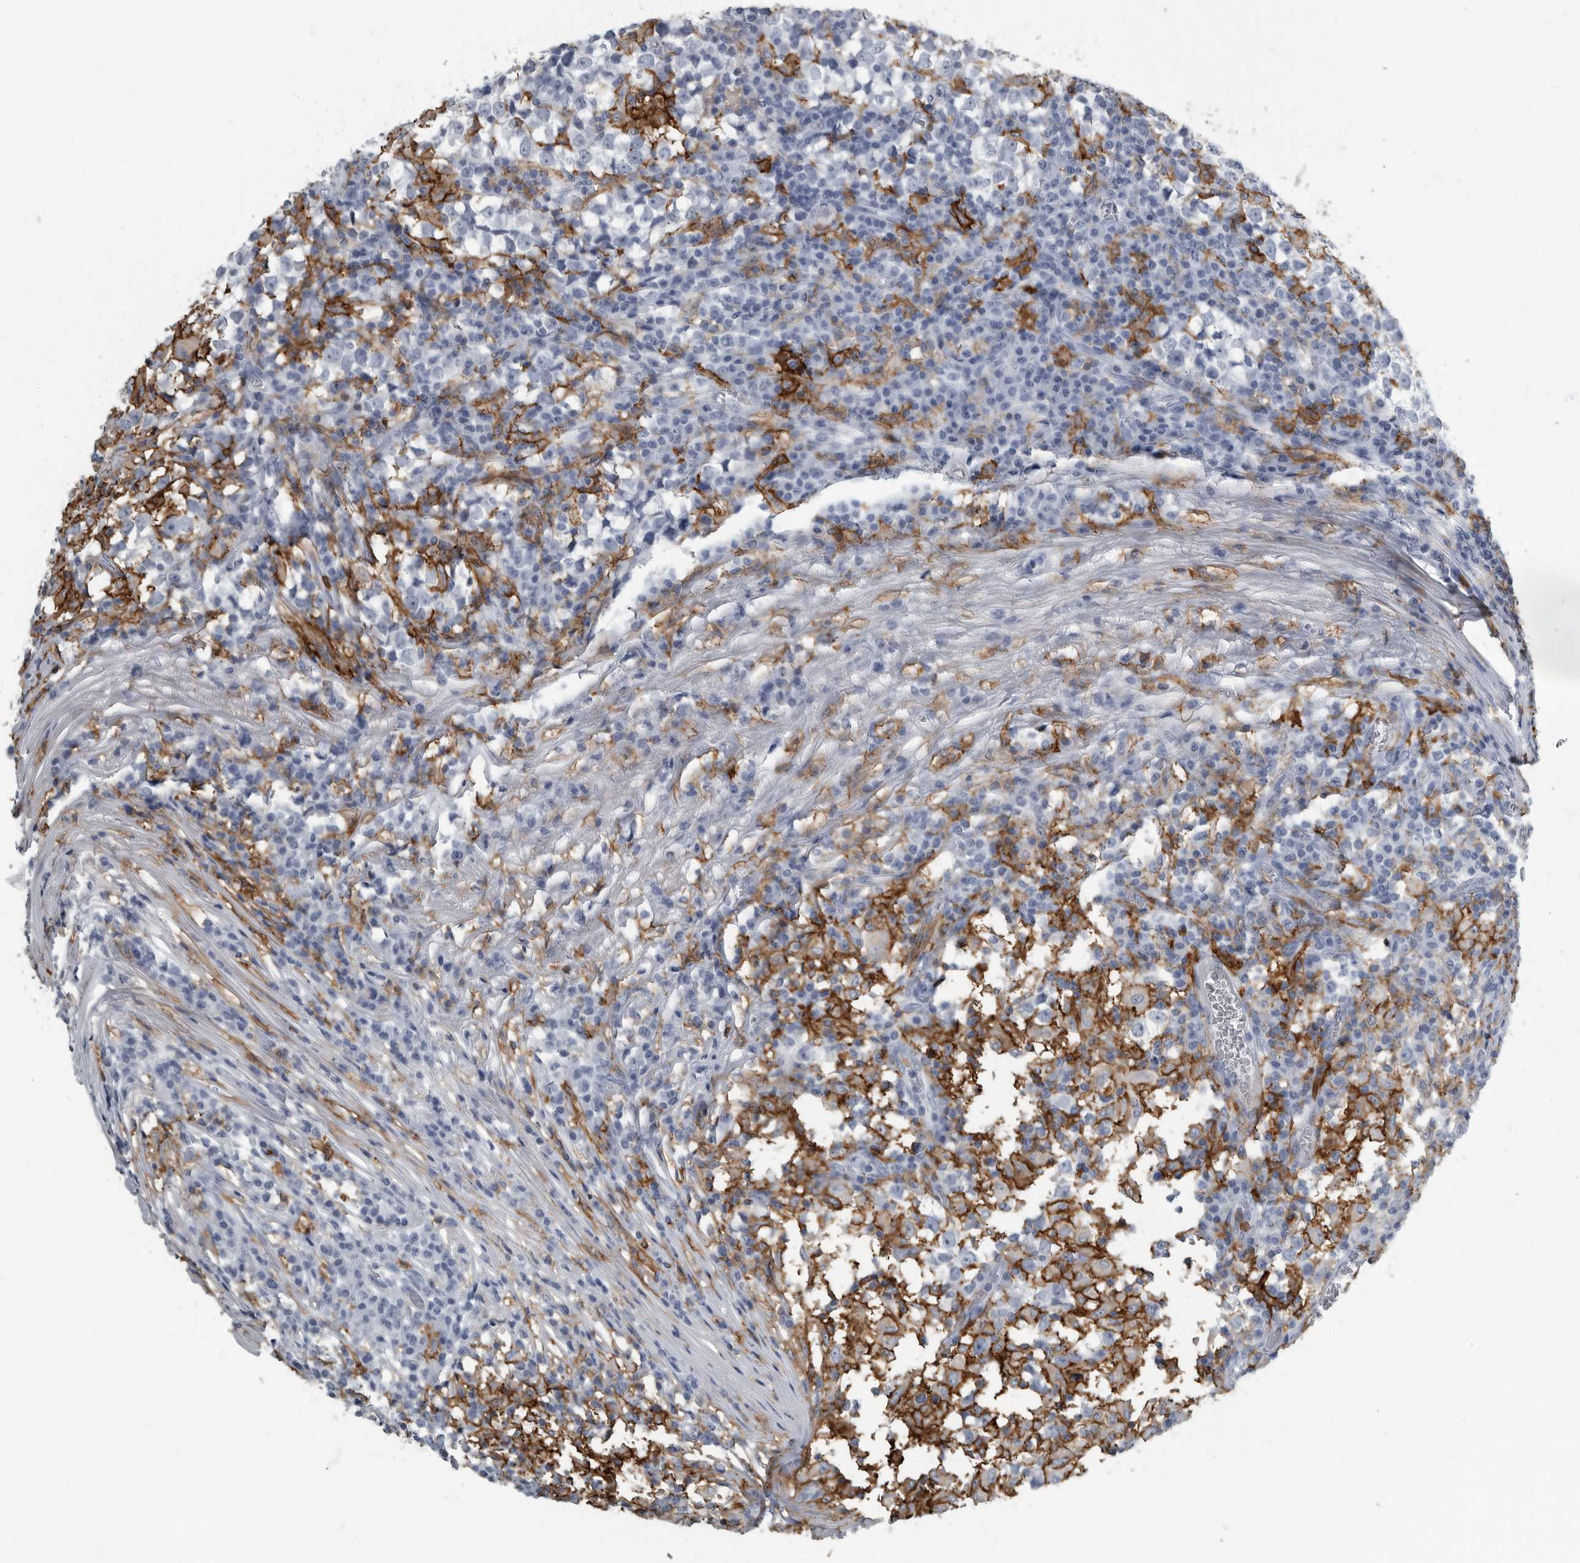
{"staining": {"intensity": "negative", "quantity": "none", "location": "none"}, "tissue": "testis cancer", "cell_type": "Tumor cells", "image_type": "cancer", "snomed": [{"axis": "morphology", "description": "Seminoma, NOS"}, {"axis": "topography", "description": "Testis"}], "caption": "The immunohistochemistry micrograph has no significant positivity in tumor cells of seminoma (testis) tissue.", "gene": "FCER1G", "patient": {"sex": "male", "age": 65}}